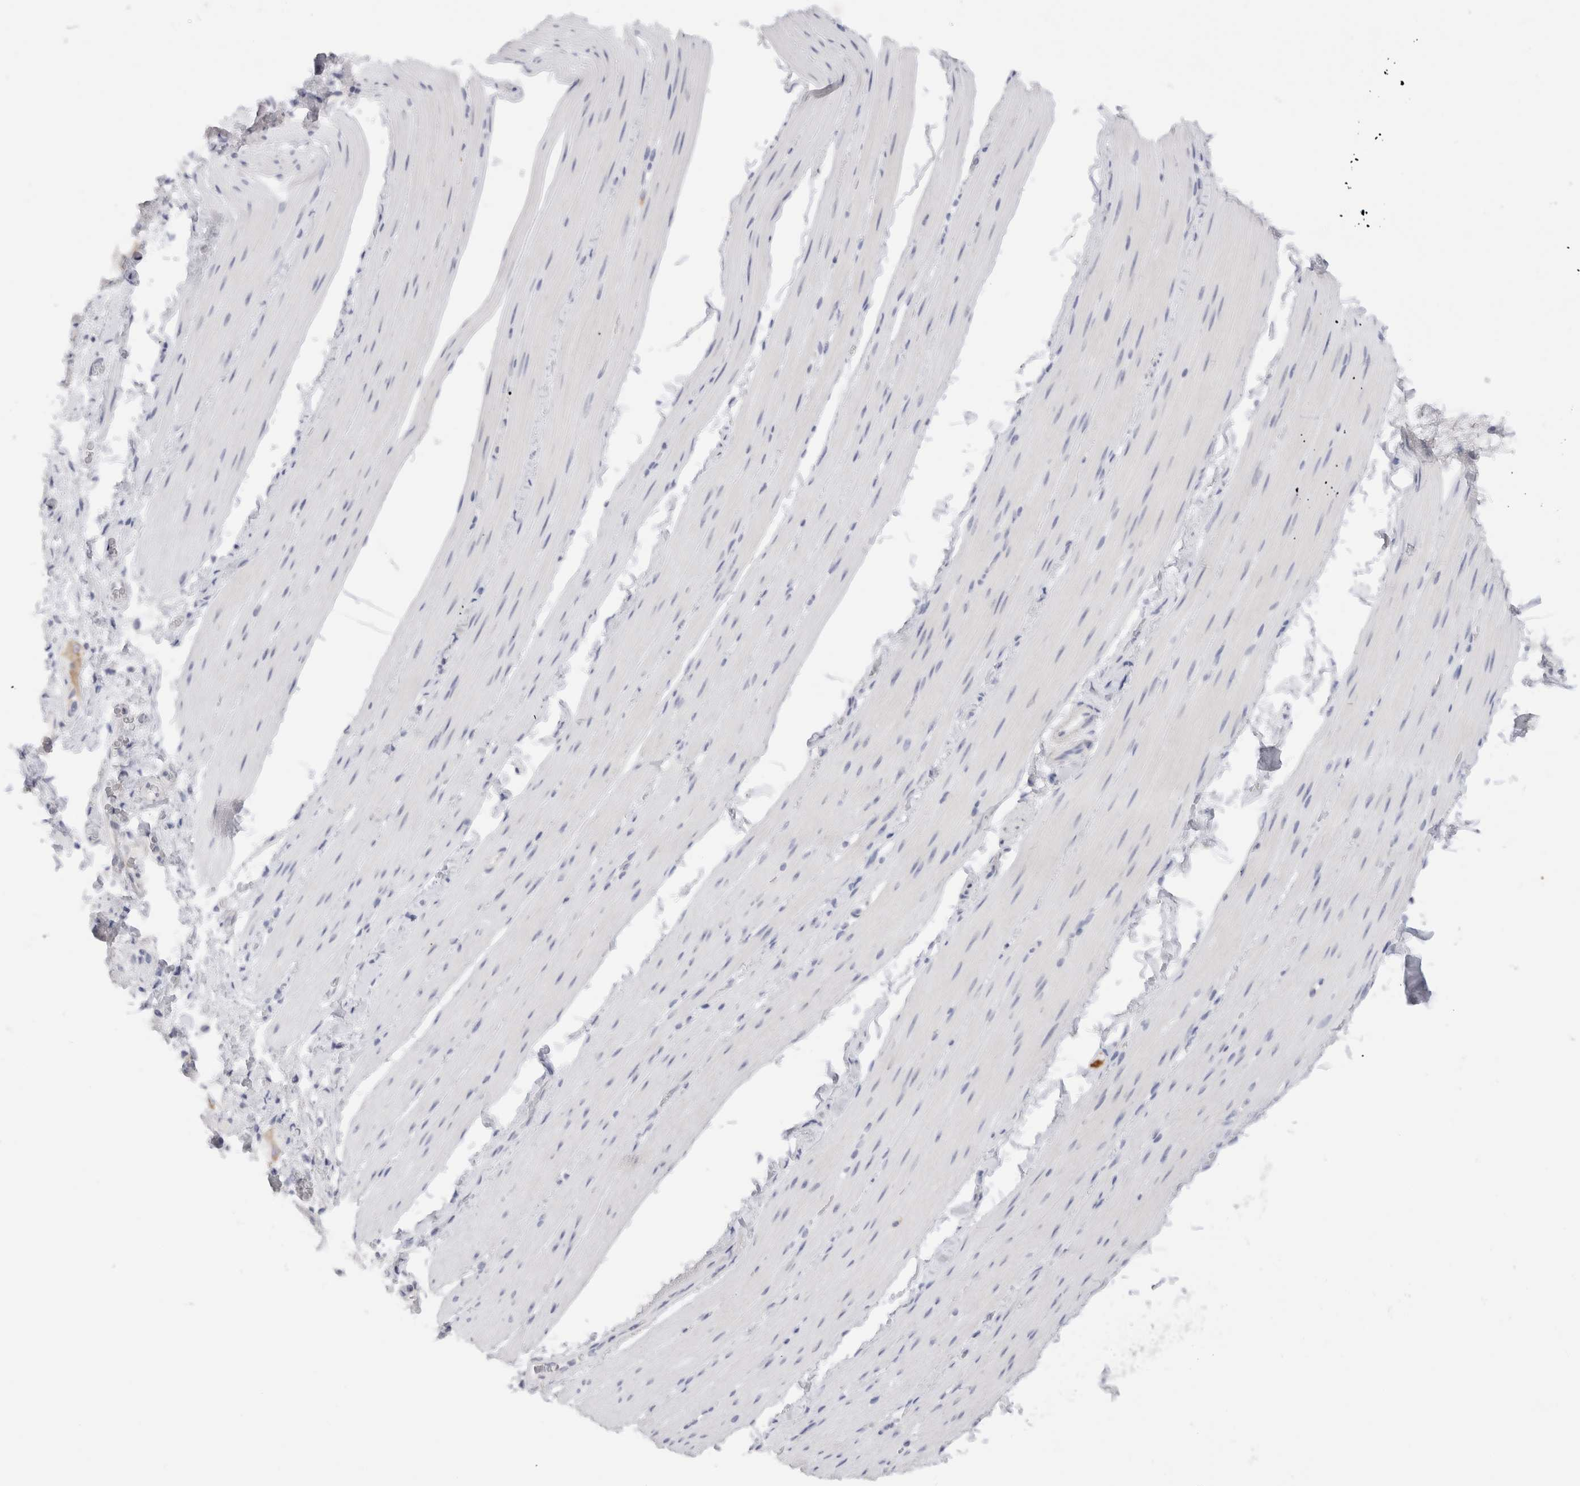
{"staining": {"intensity": "negative", "quantity": "none", "location": "none"}, "tissue": "smooth muscle", "cell_type": "Smooth muscle cells", "image_type": "normal", "snomed": [{"axis": "morphology", "description": "Normal tissue, NOS"}, {"axis": "topography", "description": "Smooth muscle"}, {"axis": "topography", "description": "Small intestine"}], "caption": "DAB (3,3'-diaminobenzidine) immunohistochemical staining of normal human smooth muscle demonstrates no significant positivity in smooth muscle cells.", "gene": "C9orf50", "patient": {"sex": "female", "age": 84}}